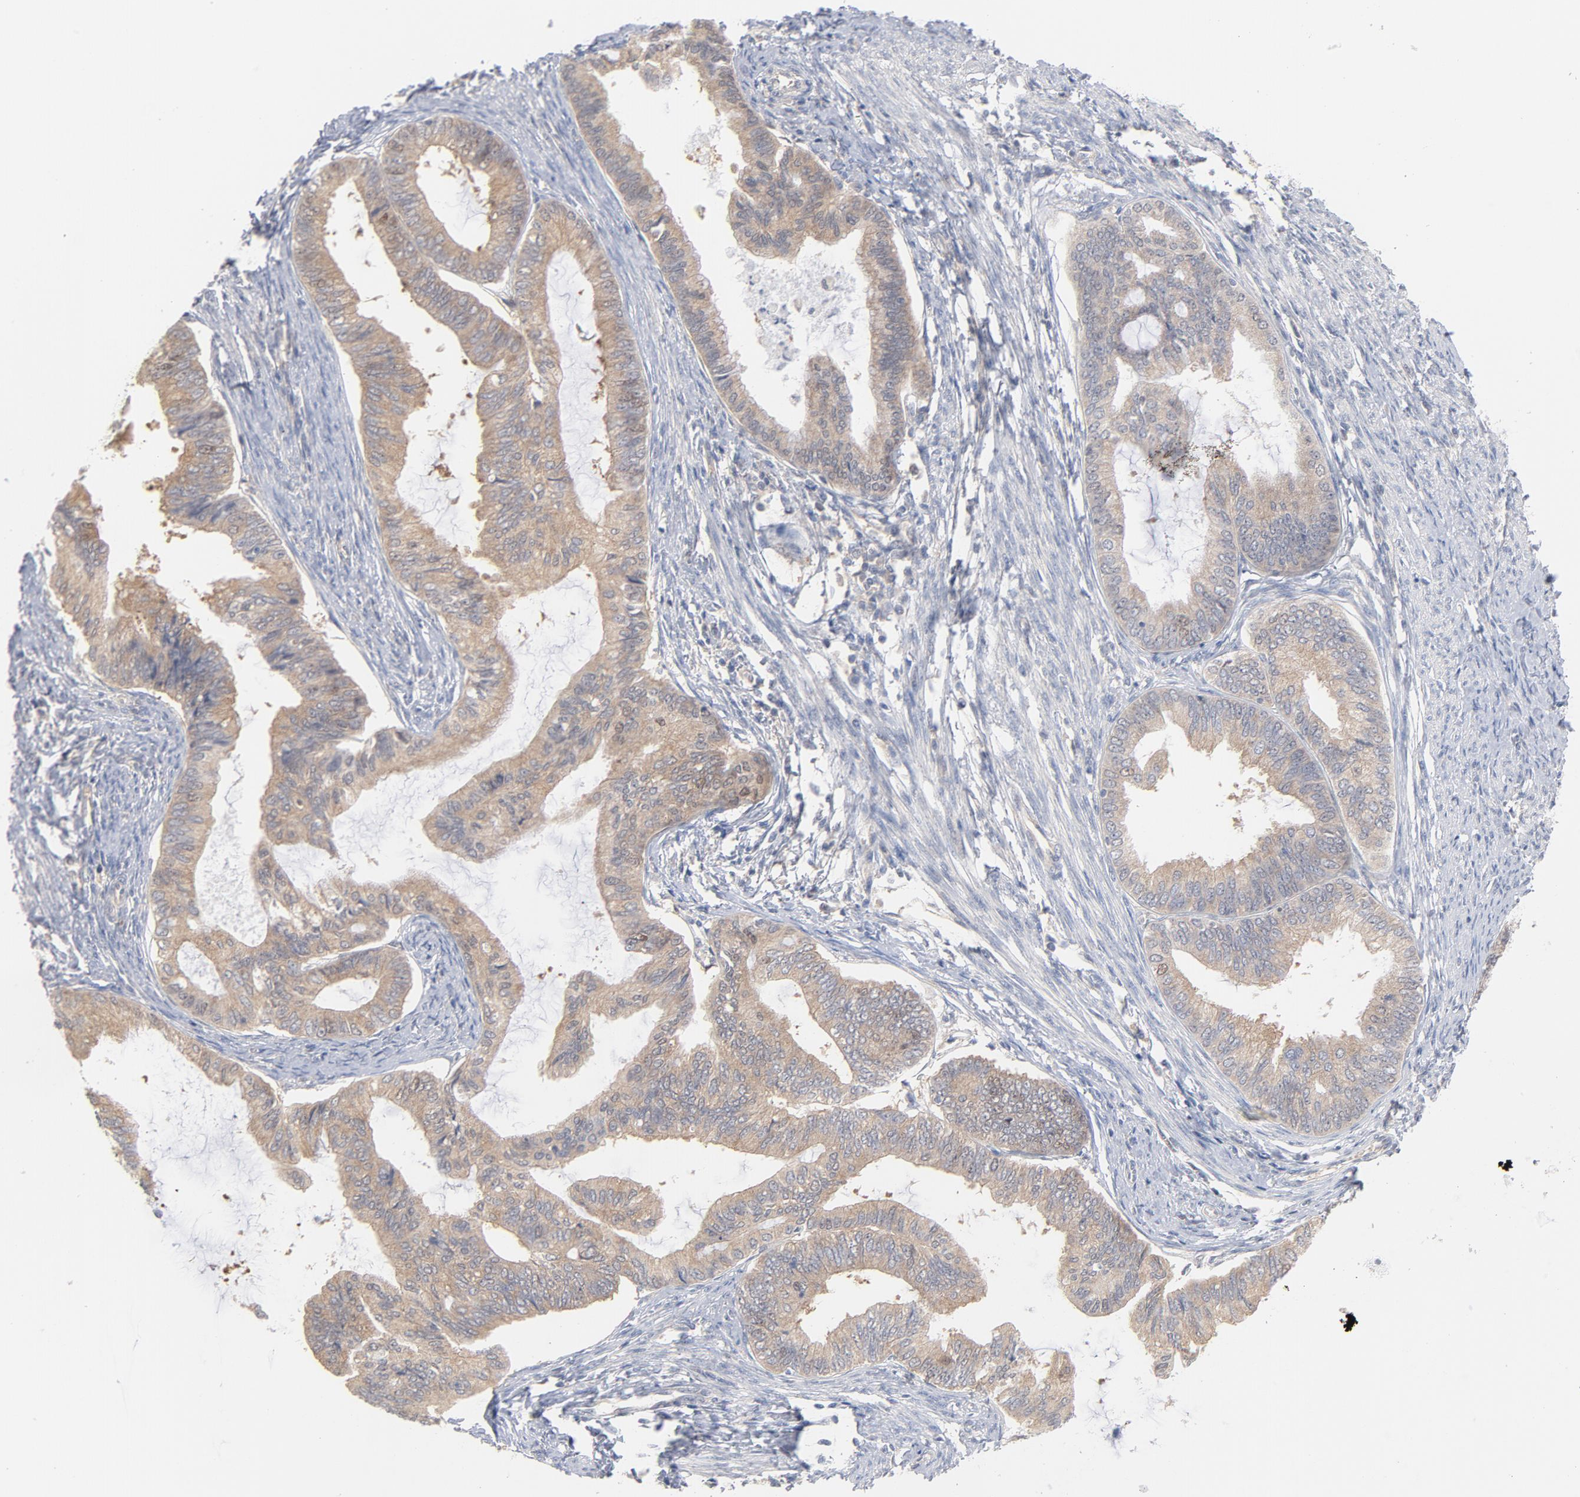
{"staining": {"intensity": "weak", "quantity": ">75%", "location": "cytoplasmic/membranous"}, "tissue": "endometrial cancer", "cell_type": "Tumor cells", "image_type": "cancer", "snomed": [{"axis": "morphology", "description": "Adenocarcinoma, NOS"}, {"axis": "topography", "description": "Endometrium"}], "caption": "Protein staining exhibits weak cytoplasmic/membranous positivity in approximately >75% of tumor cells in endometrial cancer (adenocarcinoma).", "gene": "UBL4A", "patient": {"sex": "female", "age": 86}}